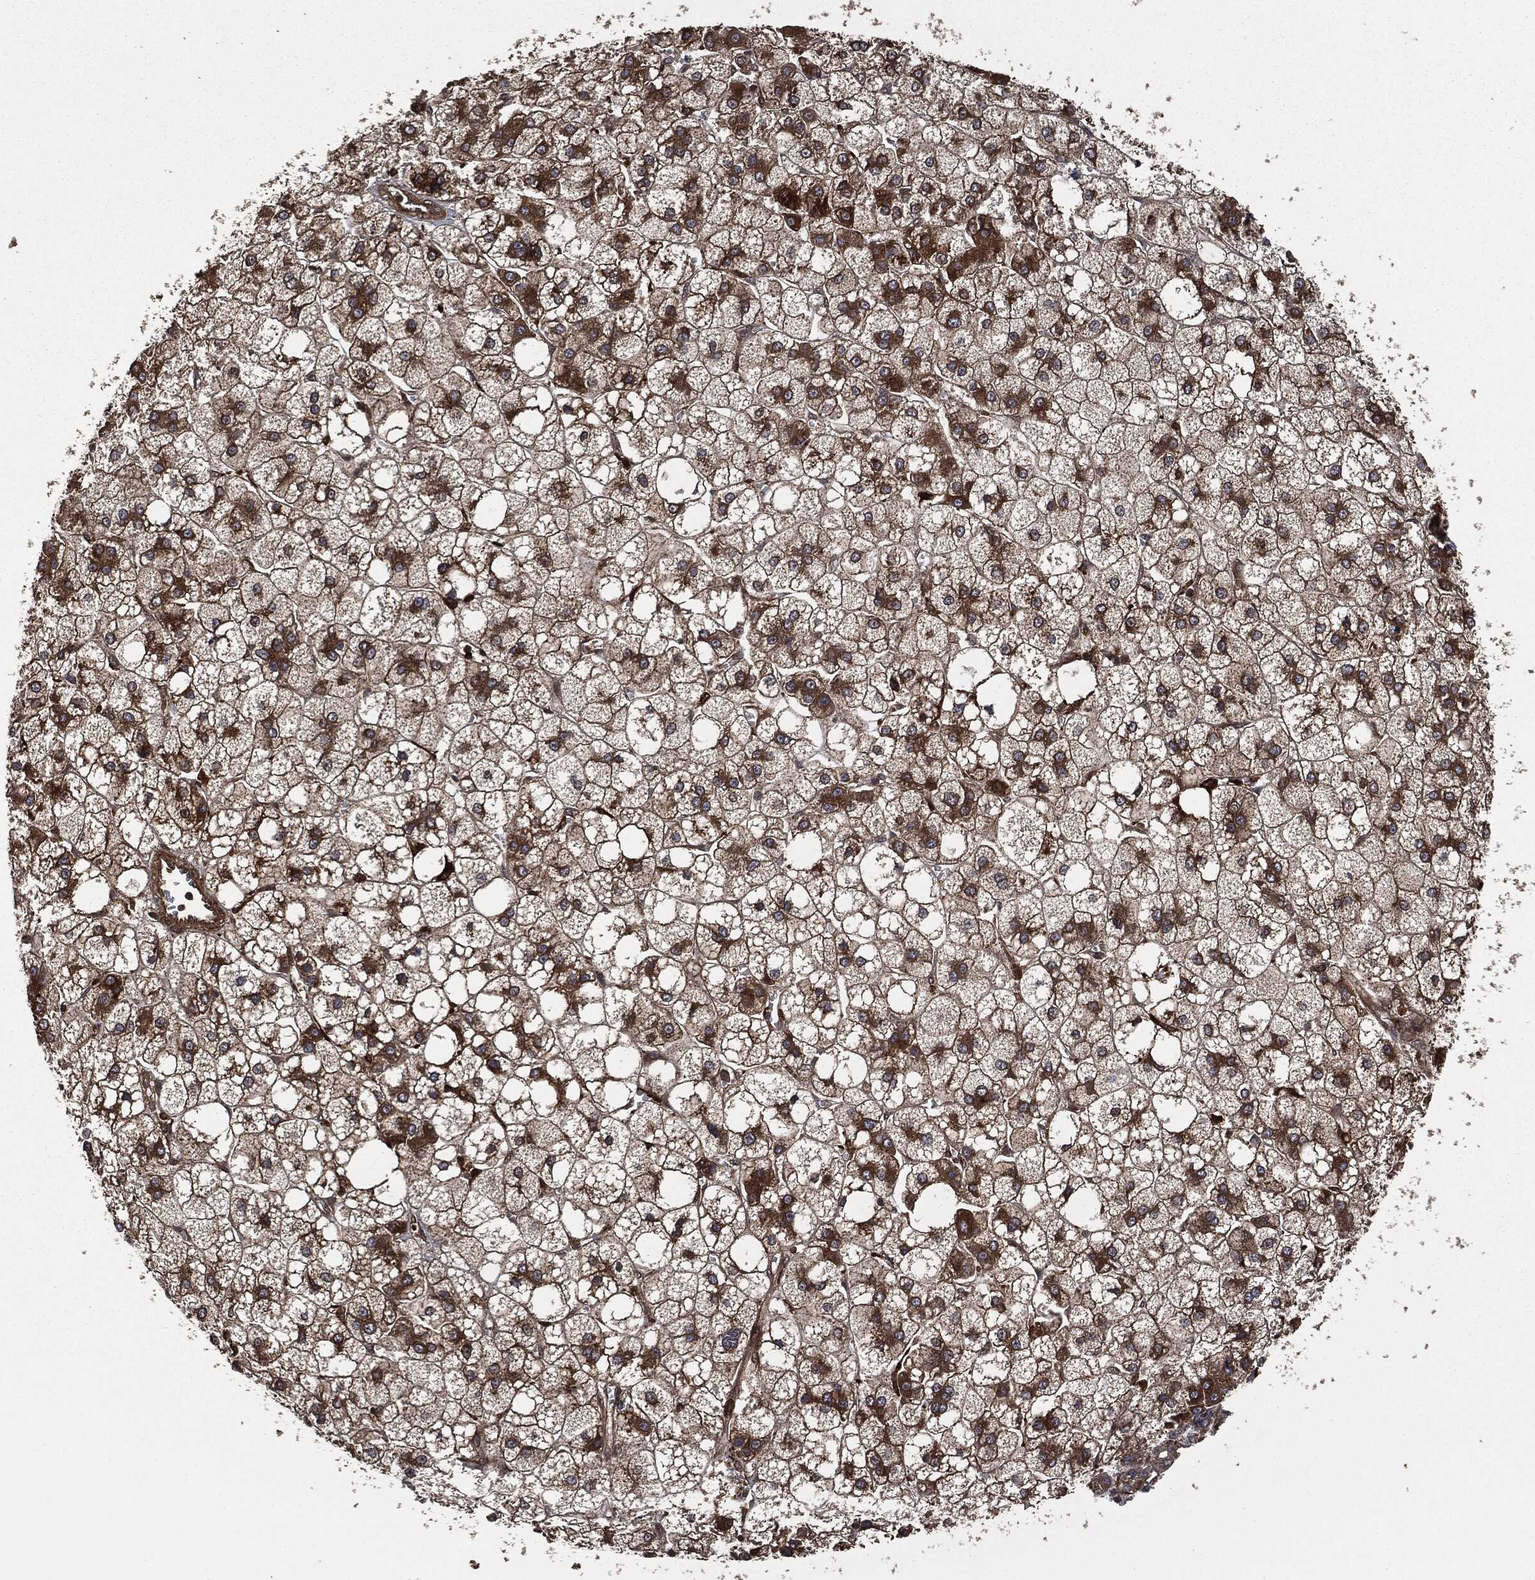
{"staining": {"intensity": "strong", "quantity": "25%-75%", "location": "cytoplasmic/membranous"}, "tissue": "liver cancer", "cell_type": "Tumor cells", "image_type": "cancer", "snomed": [{"axis": "morphology", "description": "Carcinoma, Hepatocellular, NOS"}, {"axis": "topography", "description": "Liver"}], "caption": "A brown stain shows strong cytoplasmic/membranous staining of a protein in human liver hepatocellular carcinoma tumor cells.", "gene": "CRABP2", "patient": {"sex": "male", "age": 73}}